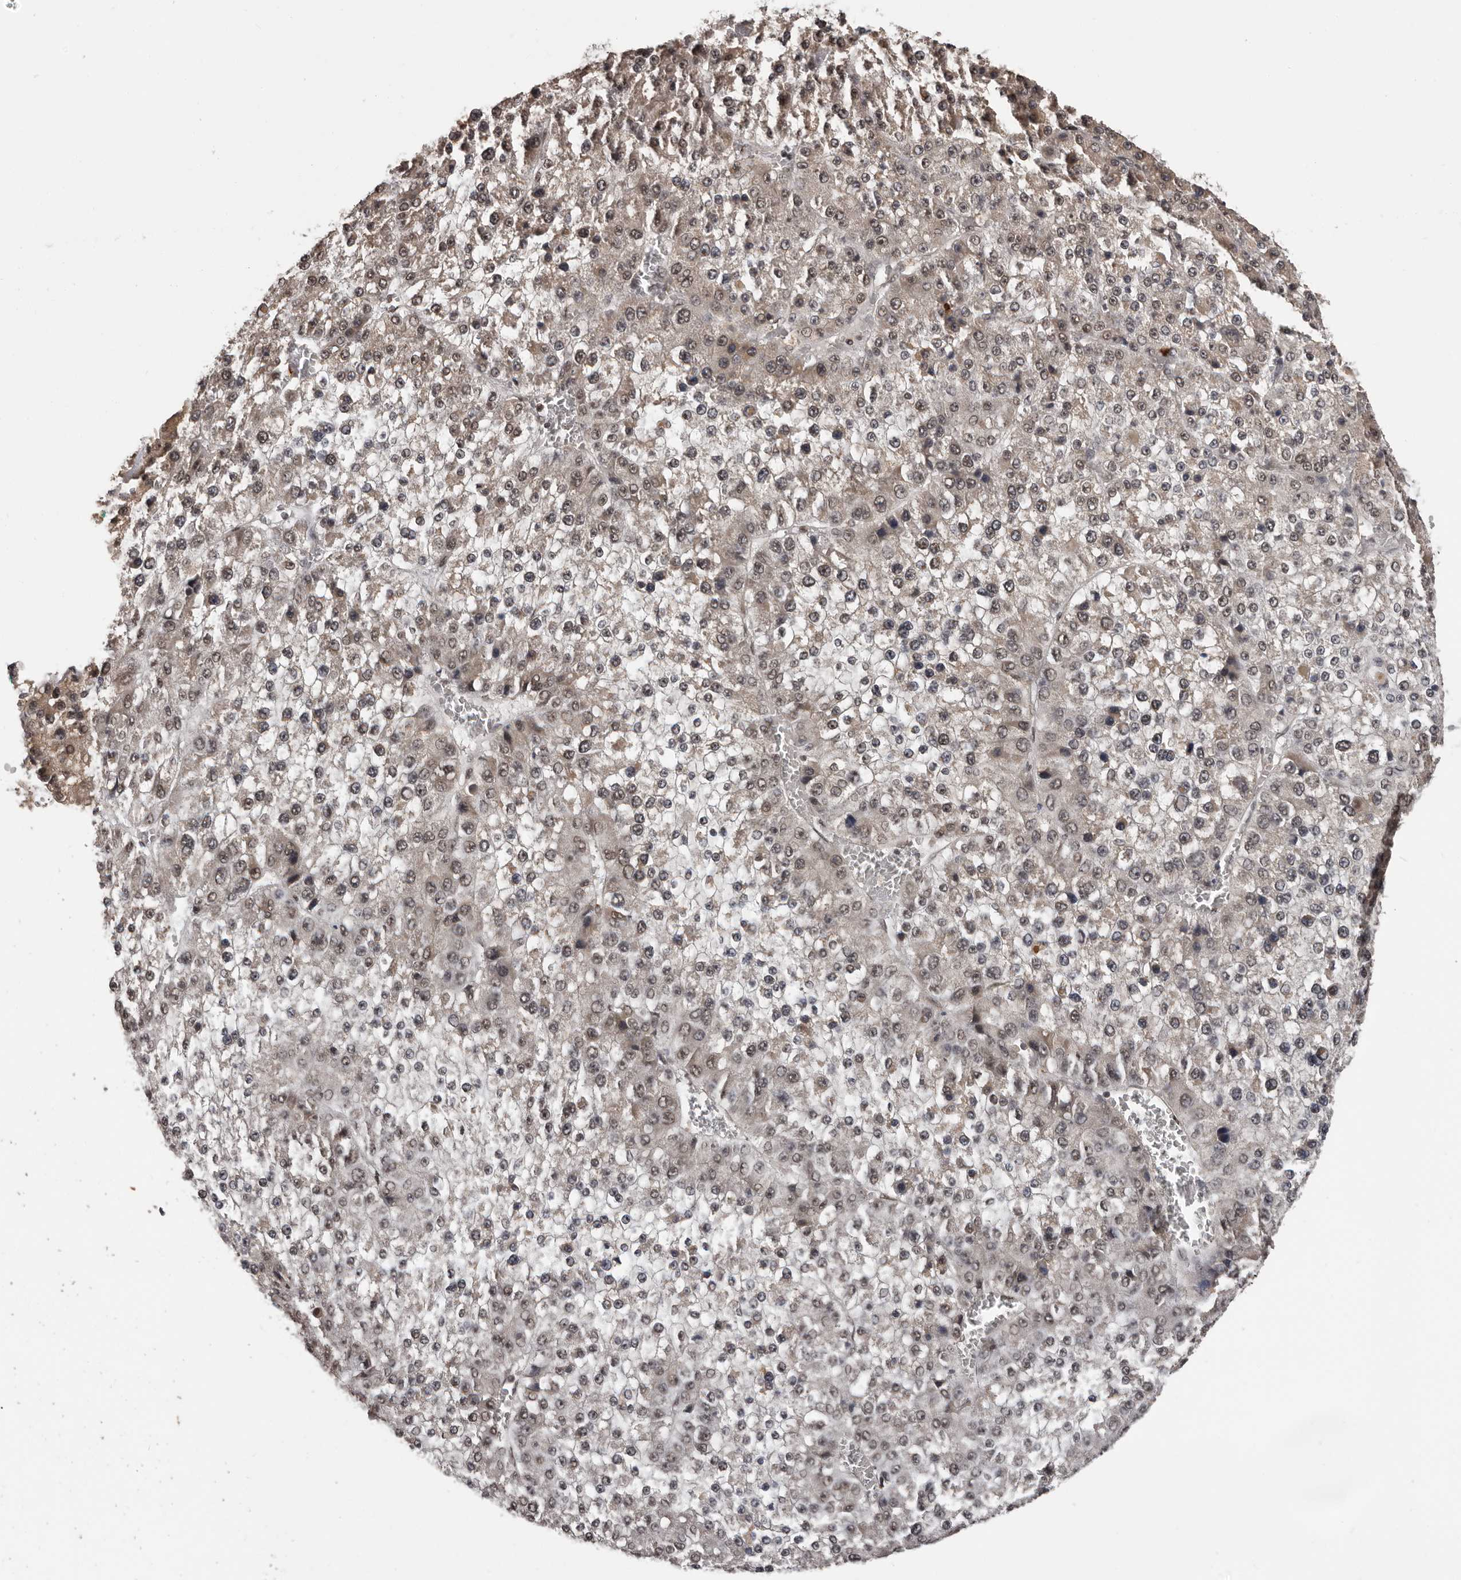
{"staining": {"intensity": "weak", "quantity": "25%-75%", "location": "cytoplasmic/membranous,nuclear"}, "tissue": "liver cancer", "cell_type": "Tumor cells", "image_type": "cancer", "snomed": [{"axis": "morphology", "description": "Carcinoma, Hepatocellular, NOS"}, {"axis": "topography", "description": "Liver"}], "caption": "Brown immunohistochemical staining in liver cancer reveals weak cytoplasmic/membranous and nuclear positivity in about 25%-75% of tumor cells. (Stains: DAB in brown, nuclei in blue, Microscopy: brightfield microscopy at high magnification).", "gene": "VPS37A", "patient": {"sex": "female", "age": 73}}